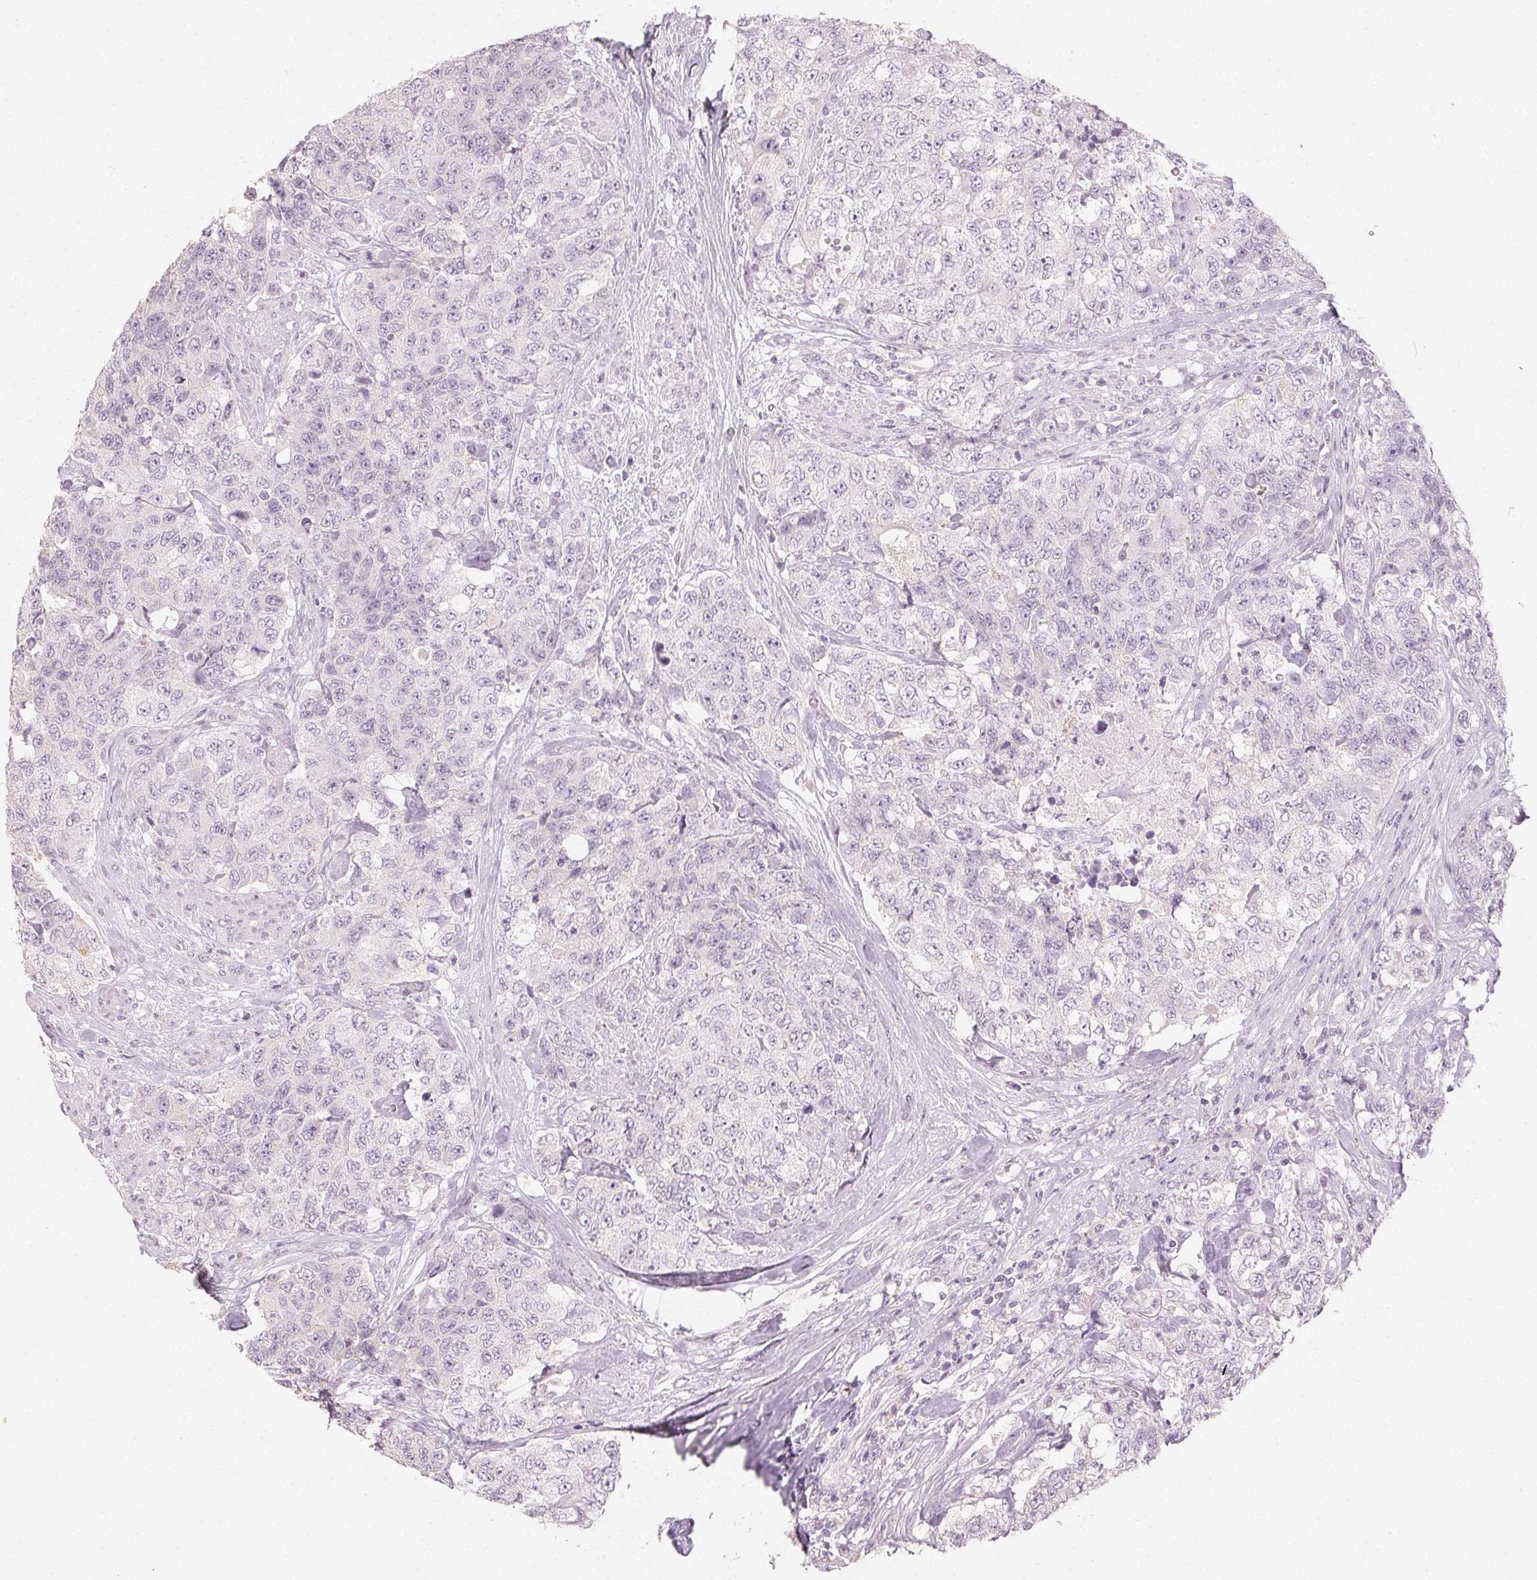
{"staining": {"intensity": "negative", "quantity": "none", "location": "none"}, "tissue": "urothelial cancer", "cell_type": "Tumor cells", "image_type": "cancer", "snomed": [{"axis": "morphology", "description": "Urothelial carcinoma, High grade"}, {"axis": "topography", "description": "Urinary bladder"}], "caption": "Immunohistochemistry (IHC) photomicrograph of neoplastic tissue: urothelial carcinoma (high-grade) stained with DAB shows no significant protein expression in tumor cells. The staining is performed using DAB (3,3'-diaminobenzidine) brown chromogen with nuclei counter-stained in using hematoxylin.", "gene": "LVRN", "patient": {"sex": "female", "age": 78}}